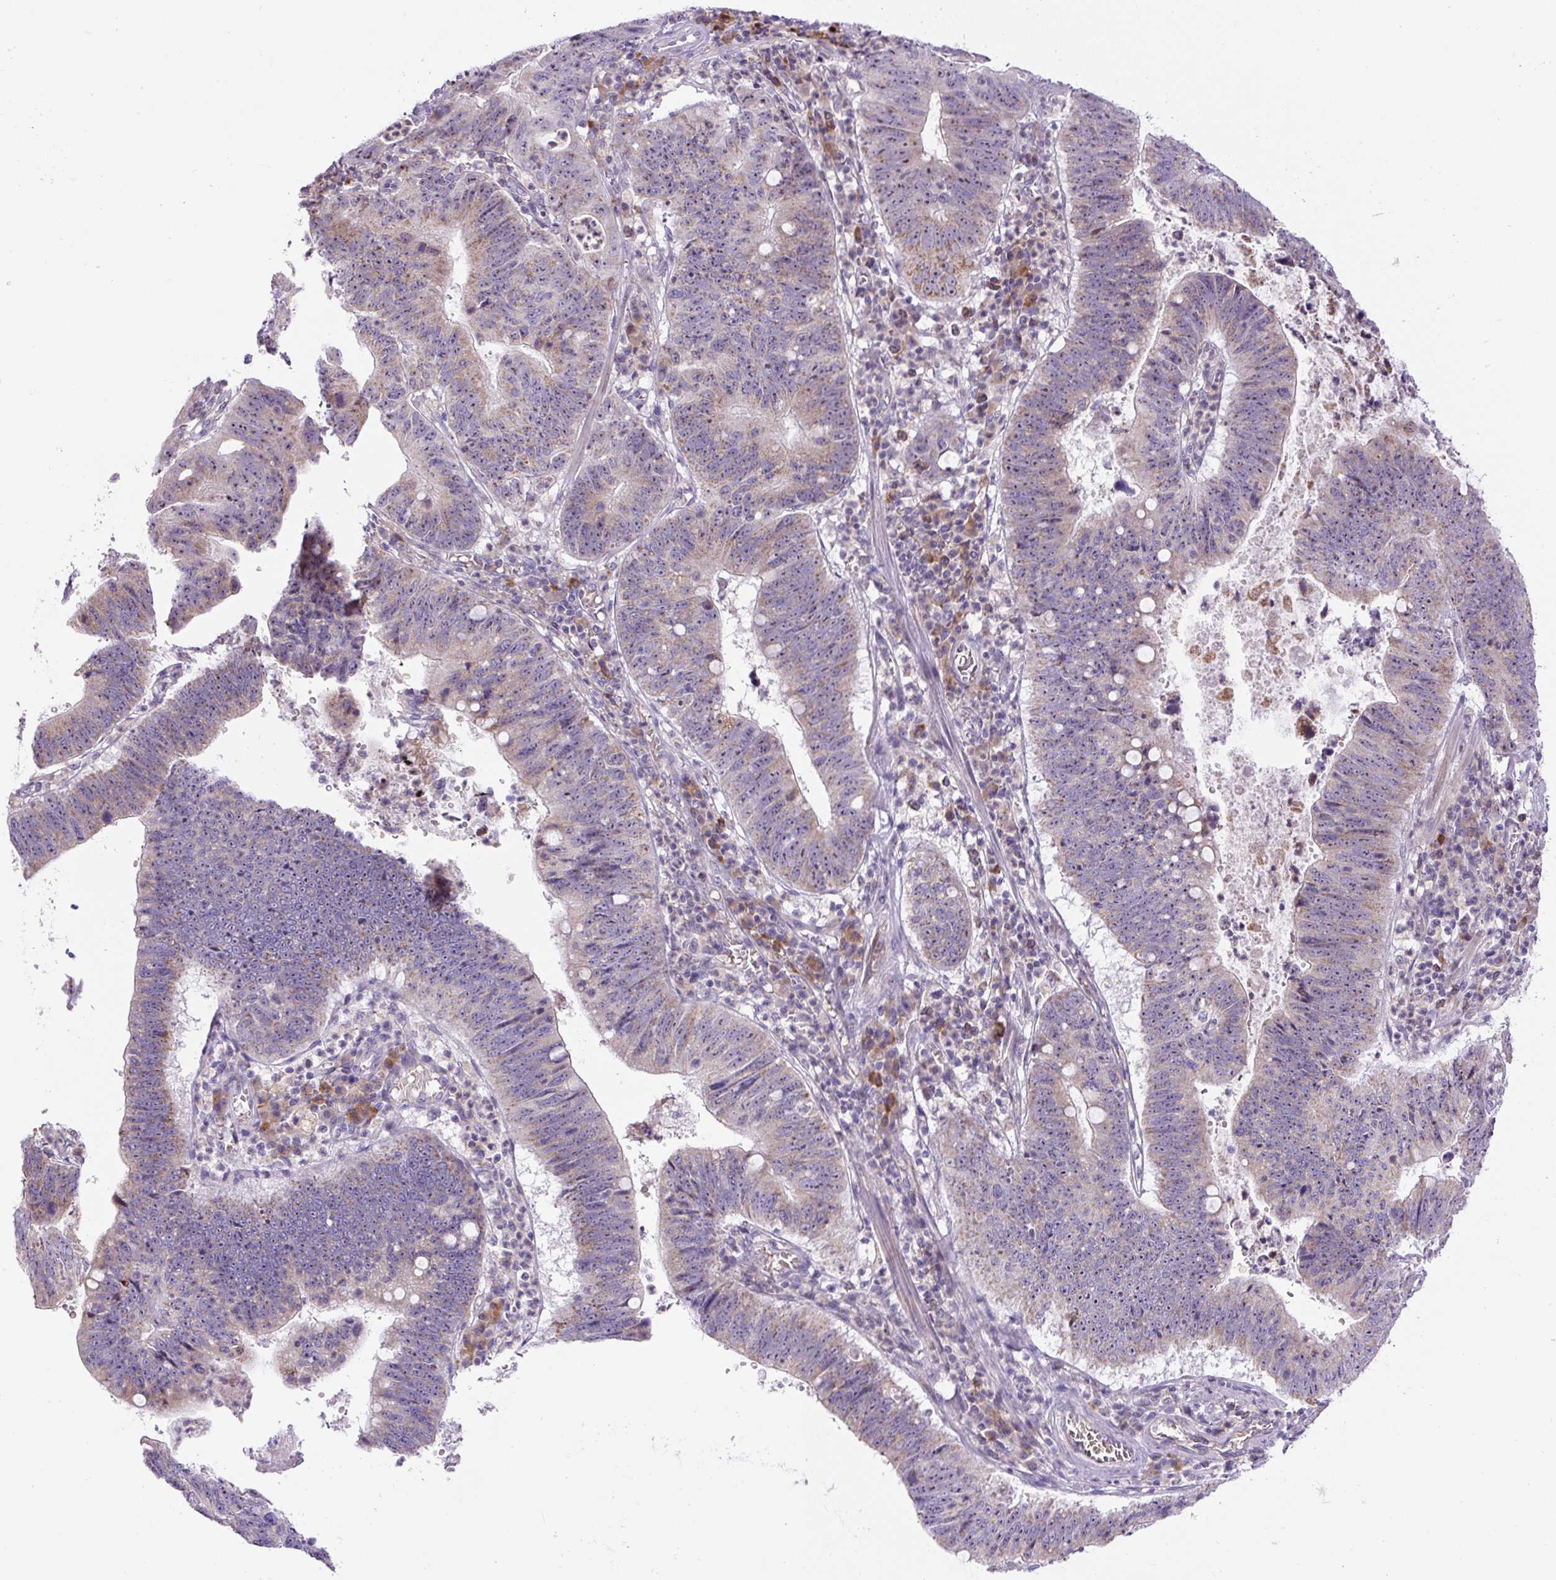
{"staining": {"intensity": "moderate", "quantity": "25%-75%", "location": "cytoplasmic/membranous,nuclear"}, "tissue": "stomach cancer", "cell_type": "Tumor cells", "image_type": "cancer", "snomed": [{"axis": "morphology", "description": "Adenocarcinoma, NOS"}, {"axis": "topography", "description": "Stomach"}], "caption": "Immunohistochemical staining of stomach cancer (adenocarcinoma) exhibits moderate cytoplasmic/membranous and nuclear protein expression in about 25%-75% of tumor cells. (Brightfield microscopy of DAB IHC at high magnification).", "gene": "ZNF596", "patient": {"sex": "male", "age": 59}}